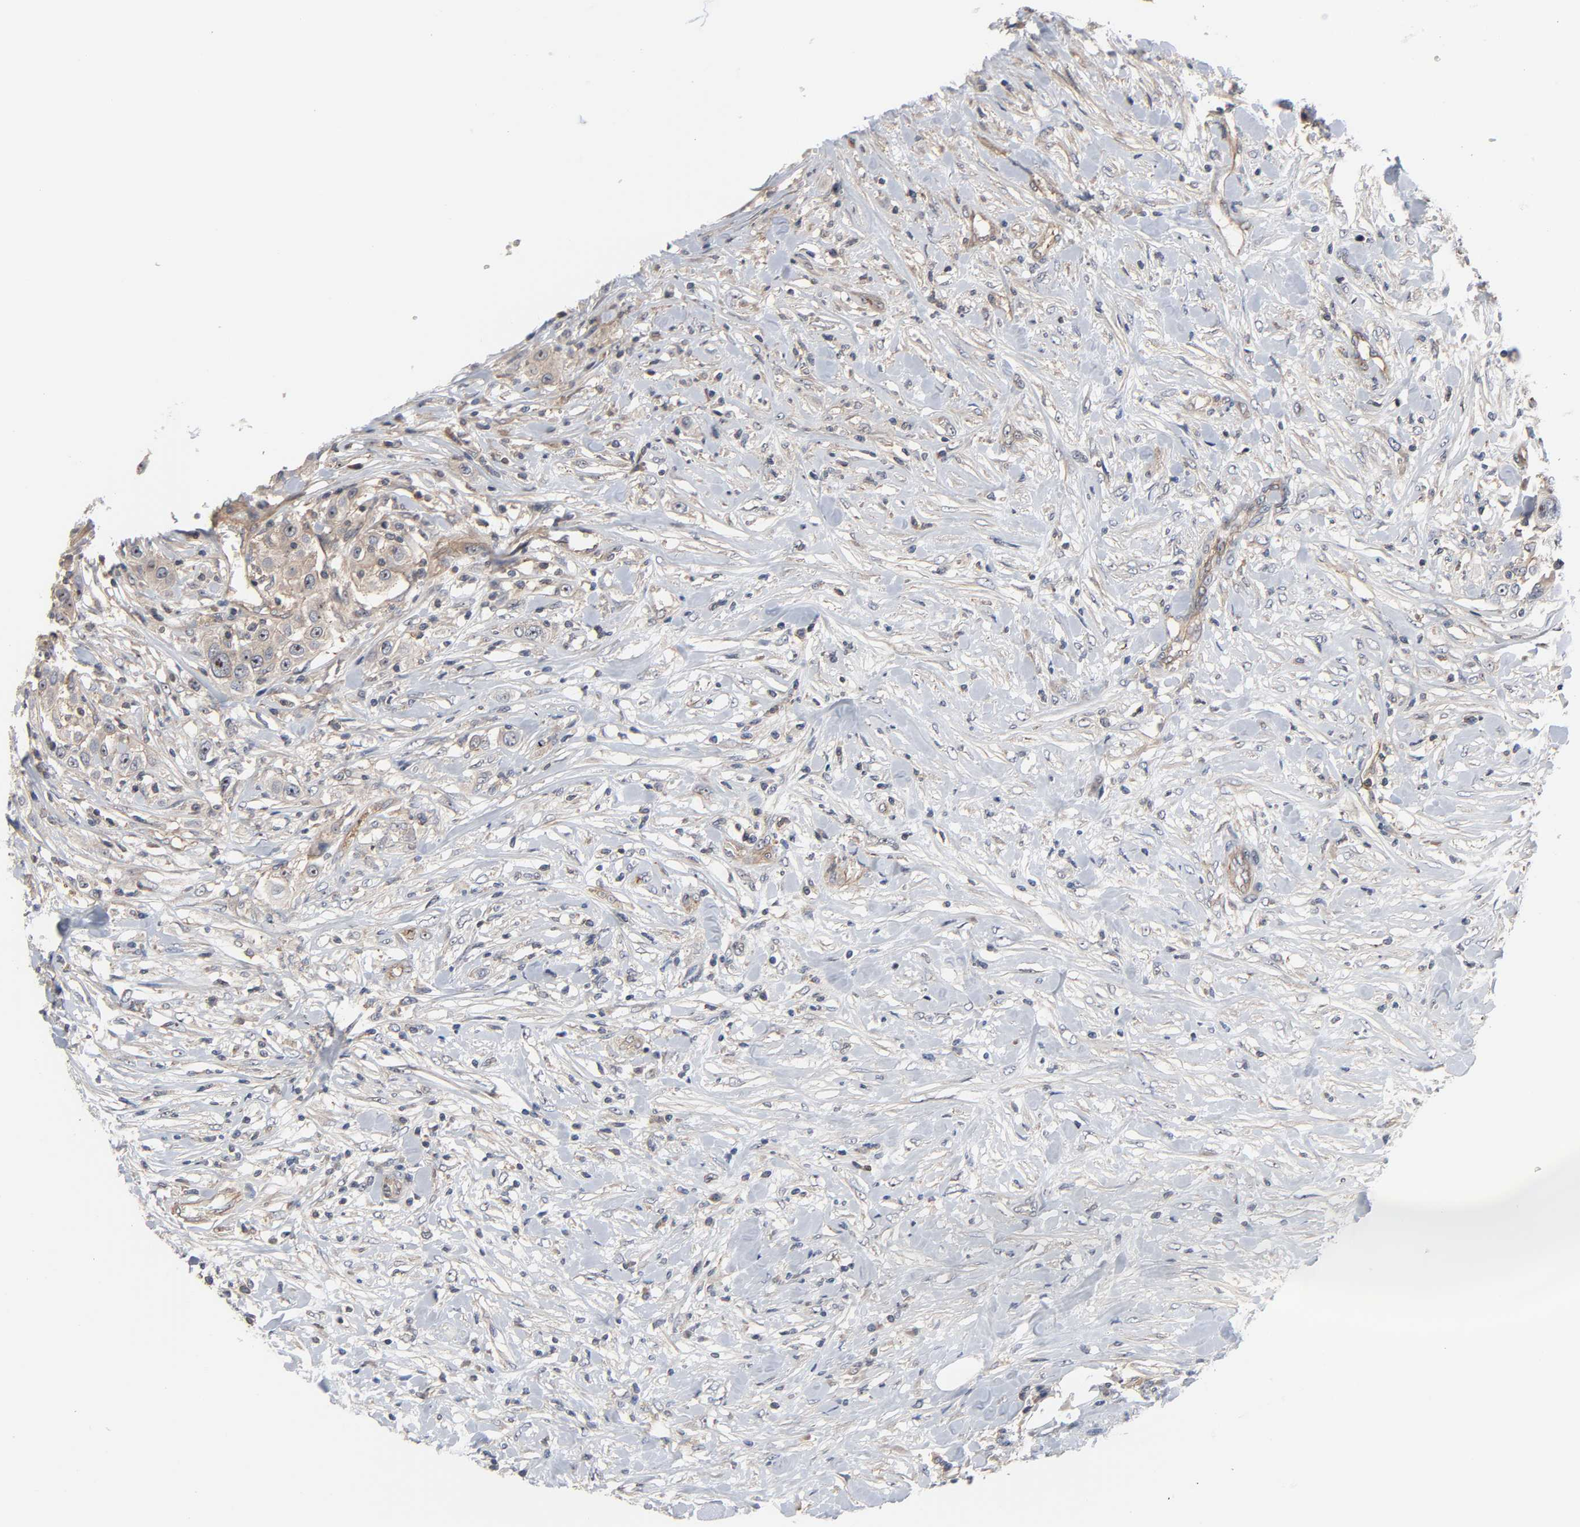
{"staining": {"intensity": "weak", "quantity": "25%-75%", "location": "cytoplasmic/membranous,nuclear"}, "tissue": "urothelial cancer", "cell_type": "Tumor cells", "image_type": "cancer", "snomed": [{"axis": "morphology", "description": "Urothelial carcinoma, High grade"}, {"axis": "topography", "description": "Urinary bladder"}], "caption": "Immunohistochemical staining of human urothelial cancer exhibits weak cytoplasmic/membranous and nuclear protein expression in approximately 25%-75% of tumor cells.", "gene": "DDX10", "patient": {"sex": "female", "age": 80}}